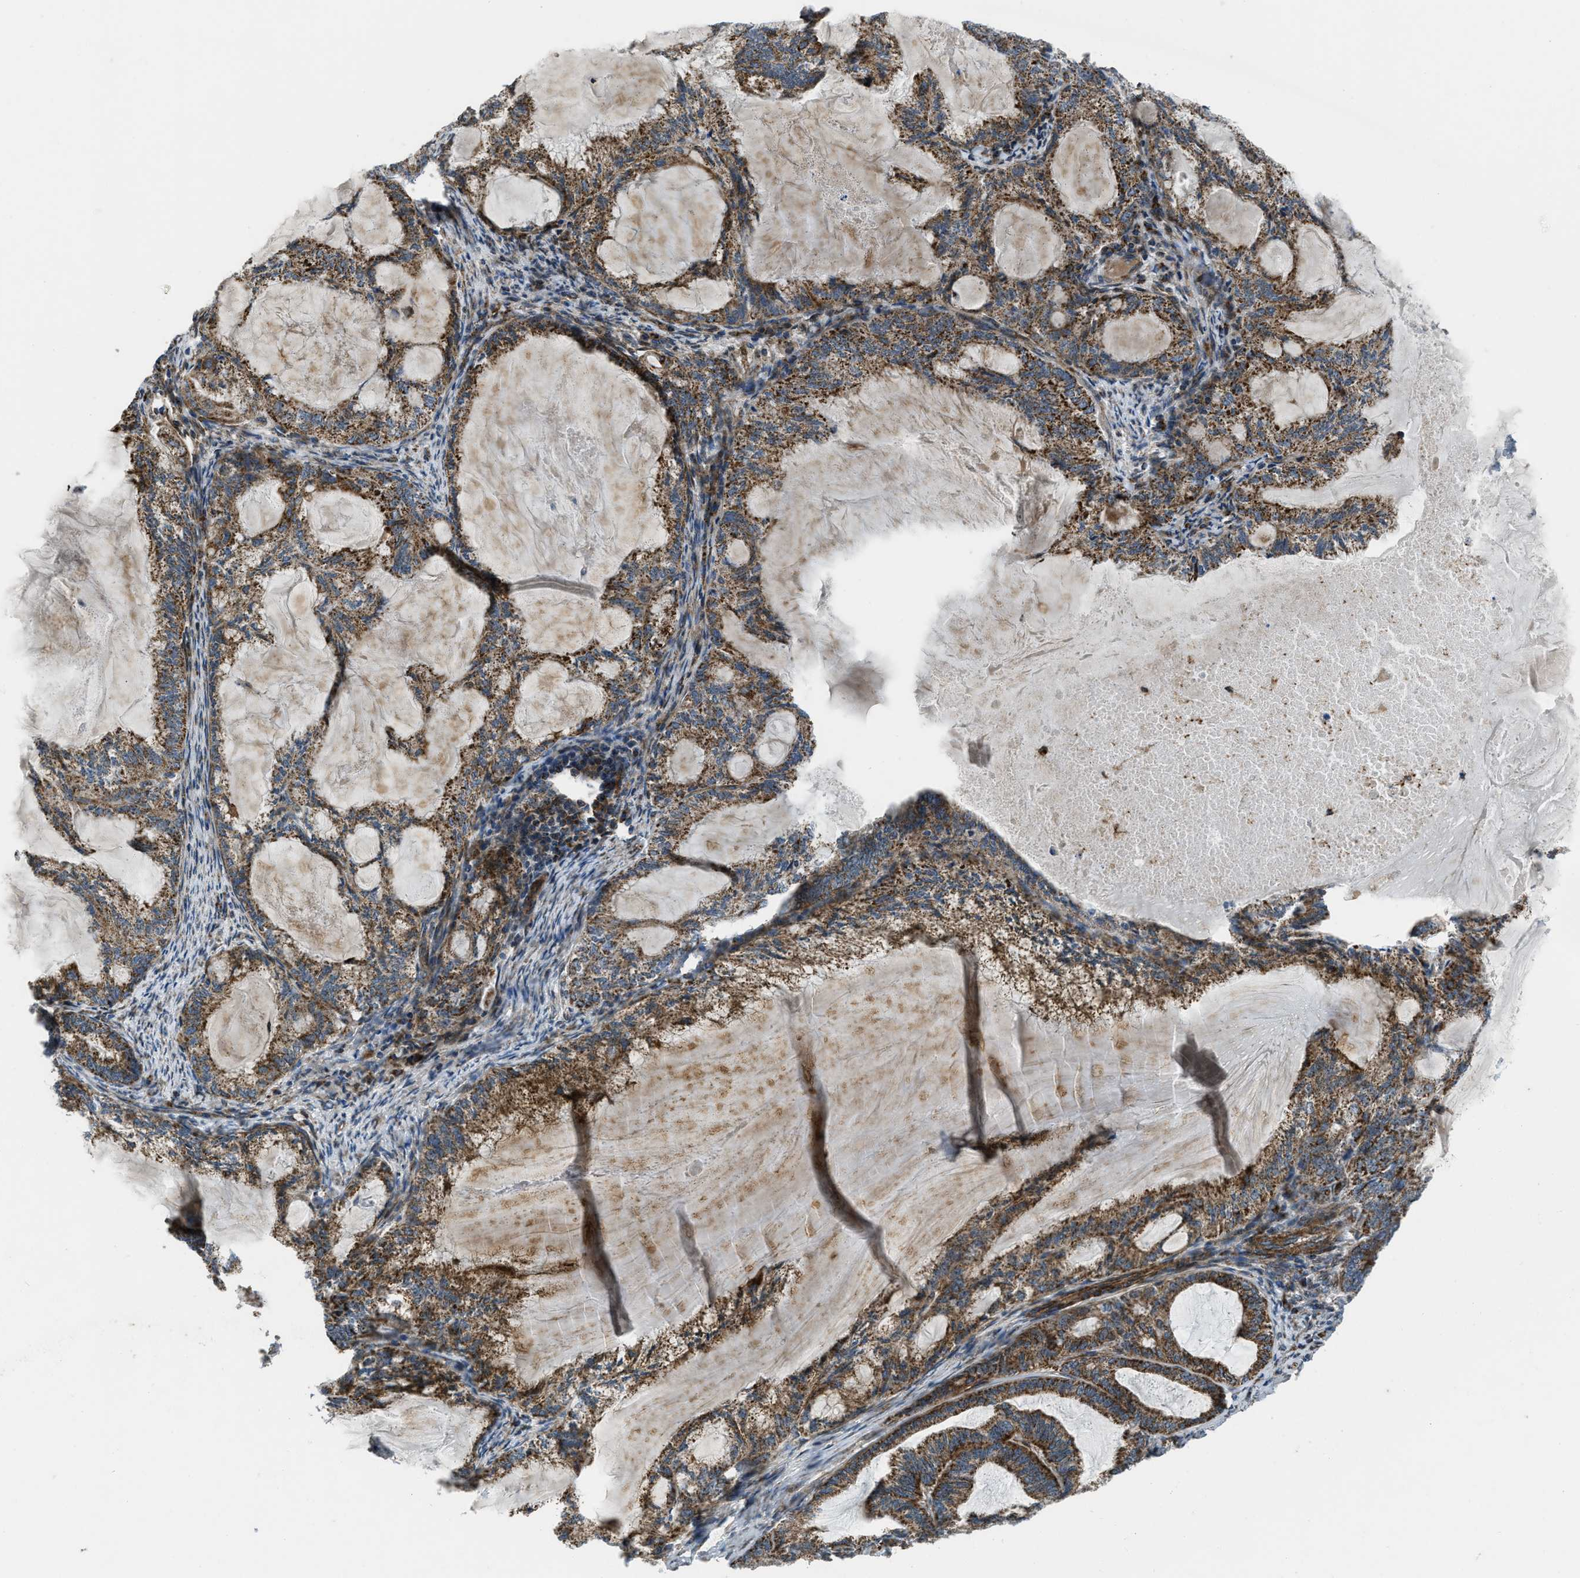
{"staining": {"intensity": "strong", "quantity": ">75%", "location": "cytoplasmic/membranous"}, "tissue": "endometrial cancer", "cell_type": "Tumor cells", "image_type": "cancer", "snomed": [{"axis": "morphology", "description": "Adenocarcinoma, NOS"}, {"axis": "topography", "description": "Endometrium"}], "caption": "A photomicrograph of endometrial adenocarcinoma stained for a protein reveals strong cytoplasmic/membranous brown staining in tumor cells.", "gene": "GSDME", "patient": {"sex": "female", "age": 86}}